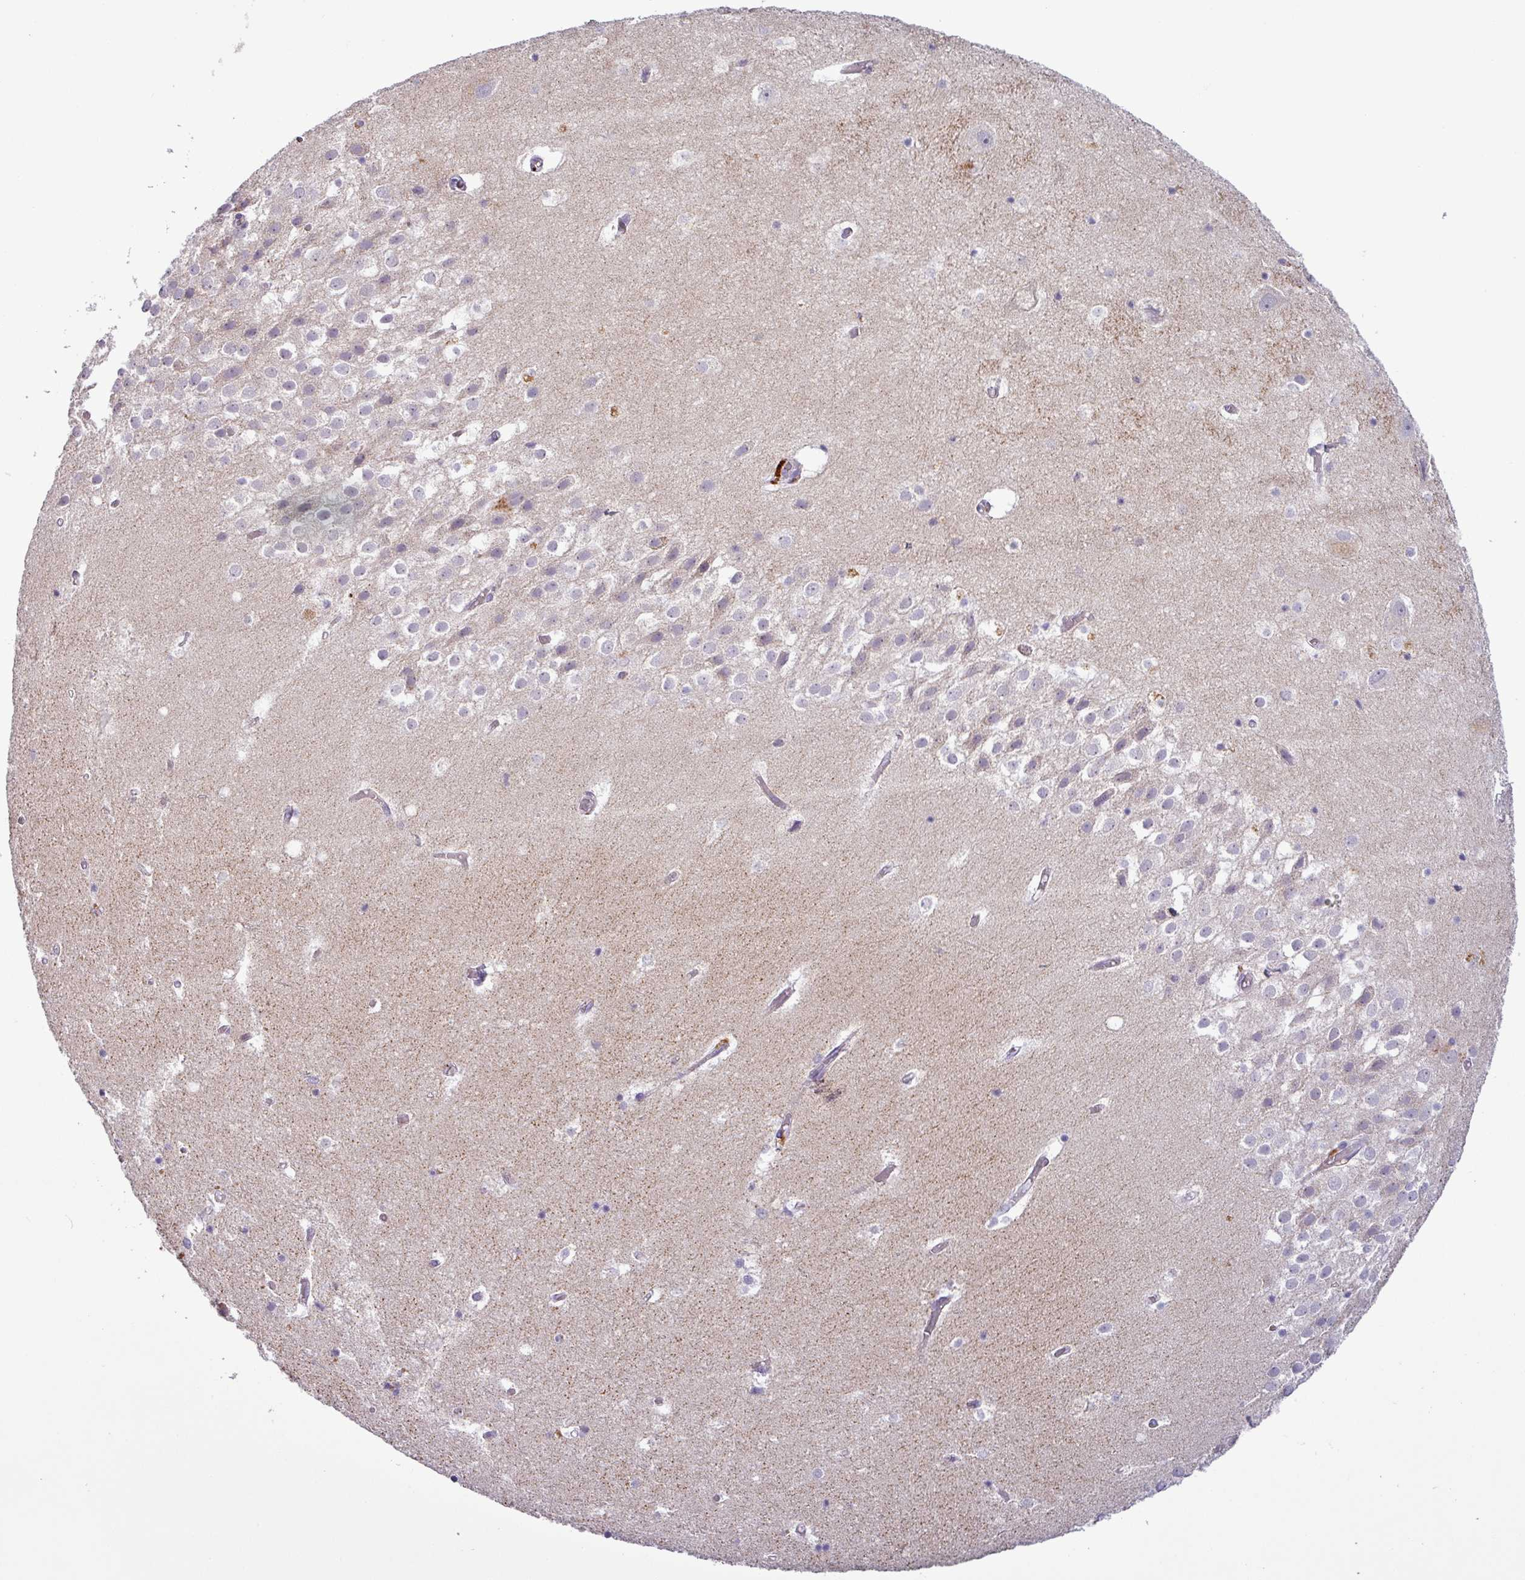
{"staining": {"intensity": "weak", "quantity": "25%-75%", "location": "cytoplasmic/membranous"}, "tissue": "hippocampus", "cell_type": "Glial cells", "image_type": "normal", "snomed": [{"axis": "morphology", "description": "Normal tissue, NOS"}, {"axis": "topography", "description": "Hippocampus"}], "caption": "High-power microscopy captured an immunohistochemistry (IHC) histopathology image of normal hippocampus, revealing weak cytoplasmic/membranous staining in approximately 25%-75% of glial cells. The protein is stained brown, and the nuclei are stained in blue (DAB (3,3'-diaminobenzidine) IHC with brightfield microscopy, high magnification).", "gene": "PNMA6A", "patient": {"sex": "female", "age": 52}}